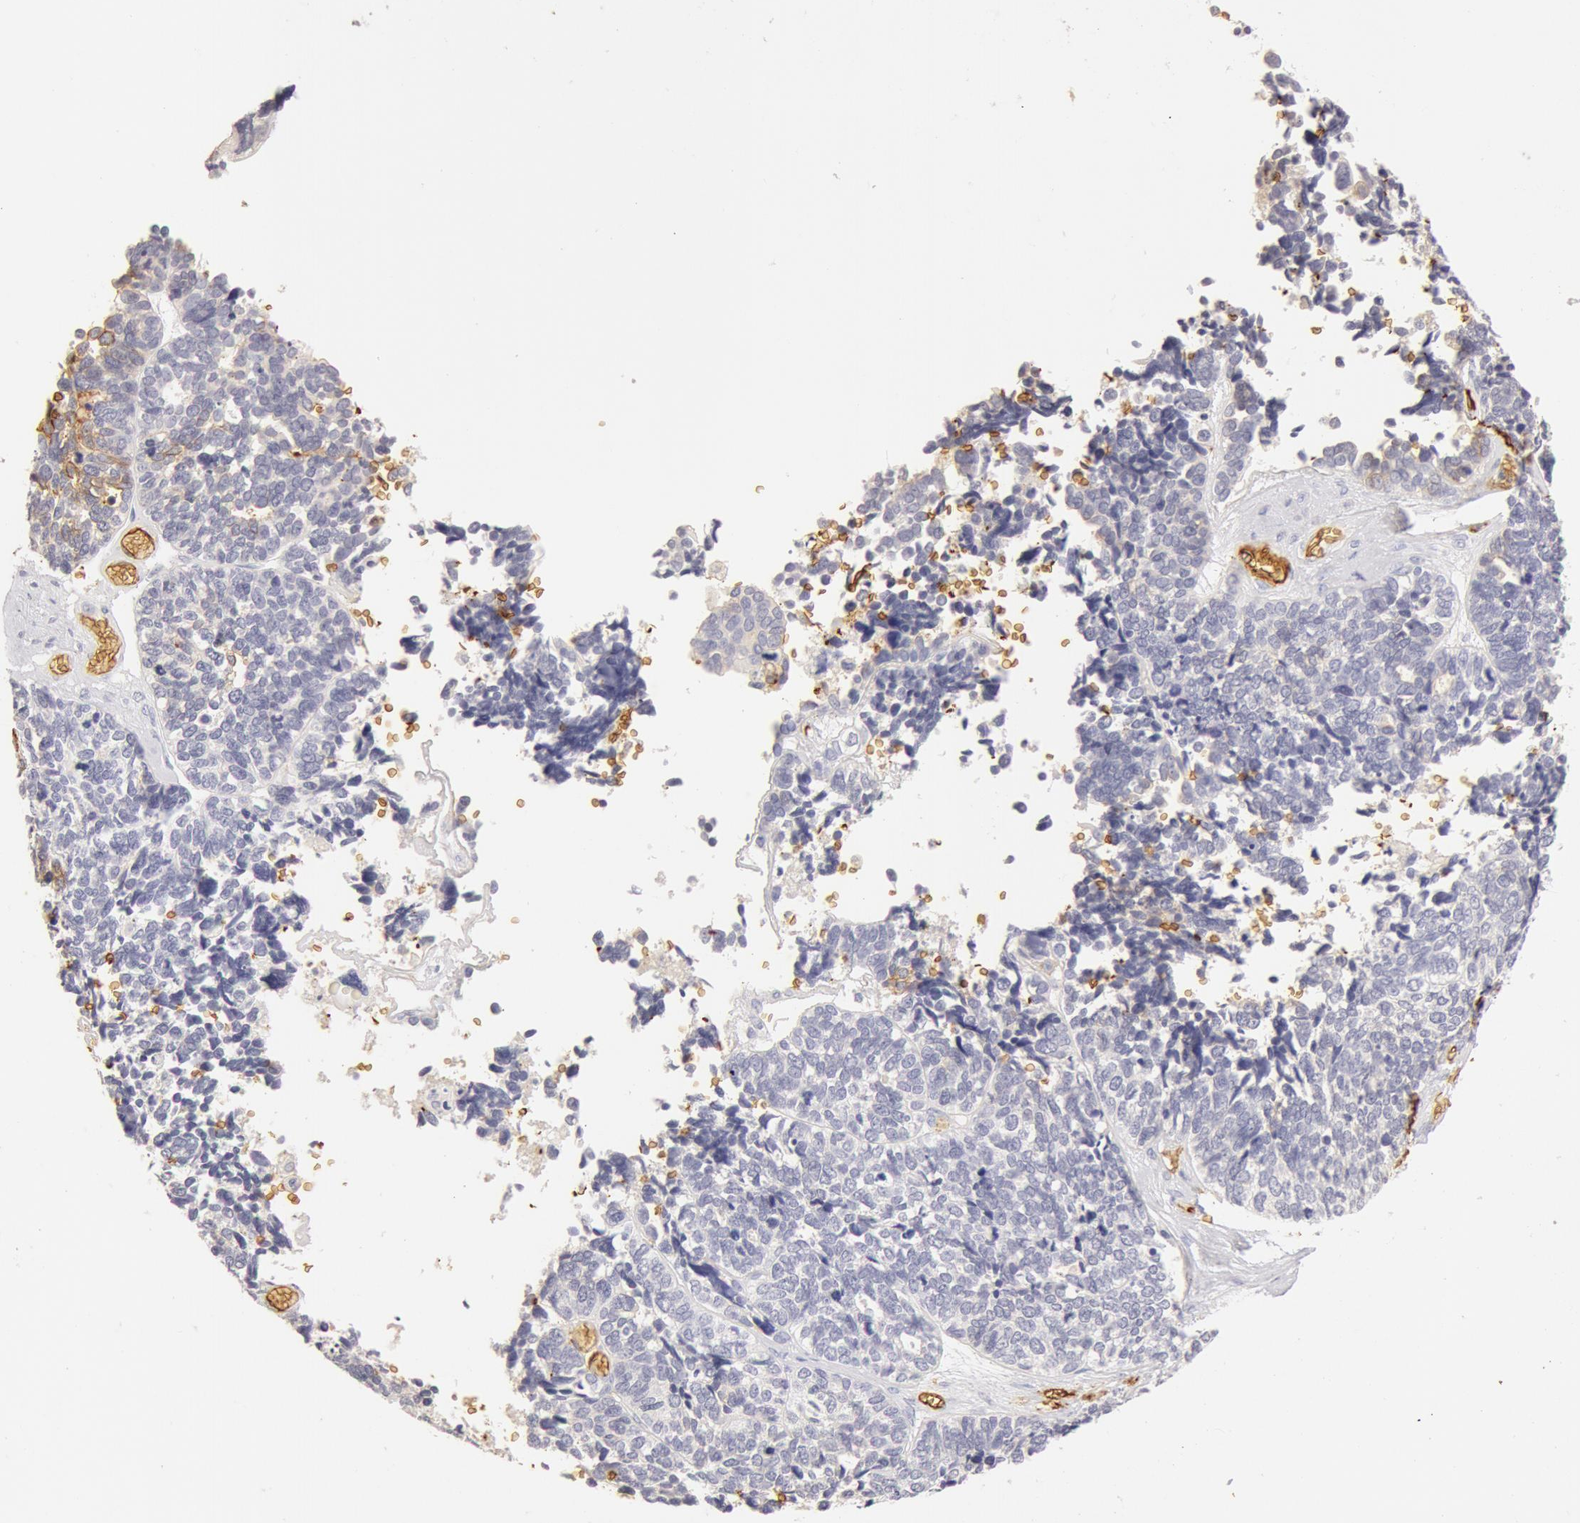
{"staining": {"intensity": "negative", "quantity": "none", "location": "none"}, "tissue": "ovarian cancer", "cell_type": "Tumor cells", "image_type": "cancer", "snomed": [{"axis": "morphology", "description": "Cystadenocarcinoma, serous, NOS"}, {"axis": "topography", "description": "Ovary"}], "caption": "High magnification brightfield microscopy of ovarian serous cystadenocarcinoma stained with DAB (brown) and counterstained with hematoxylin (blue): tumor cells show no significant expression.", "gene": "AQP1", "patient": {"sex": "female", "age": 77}}